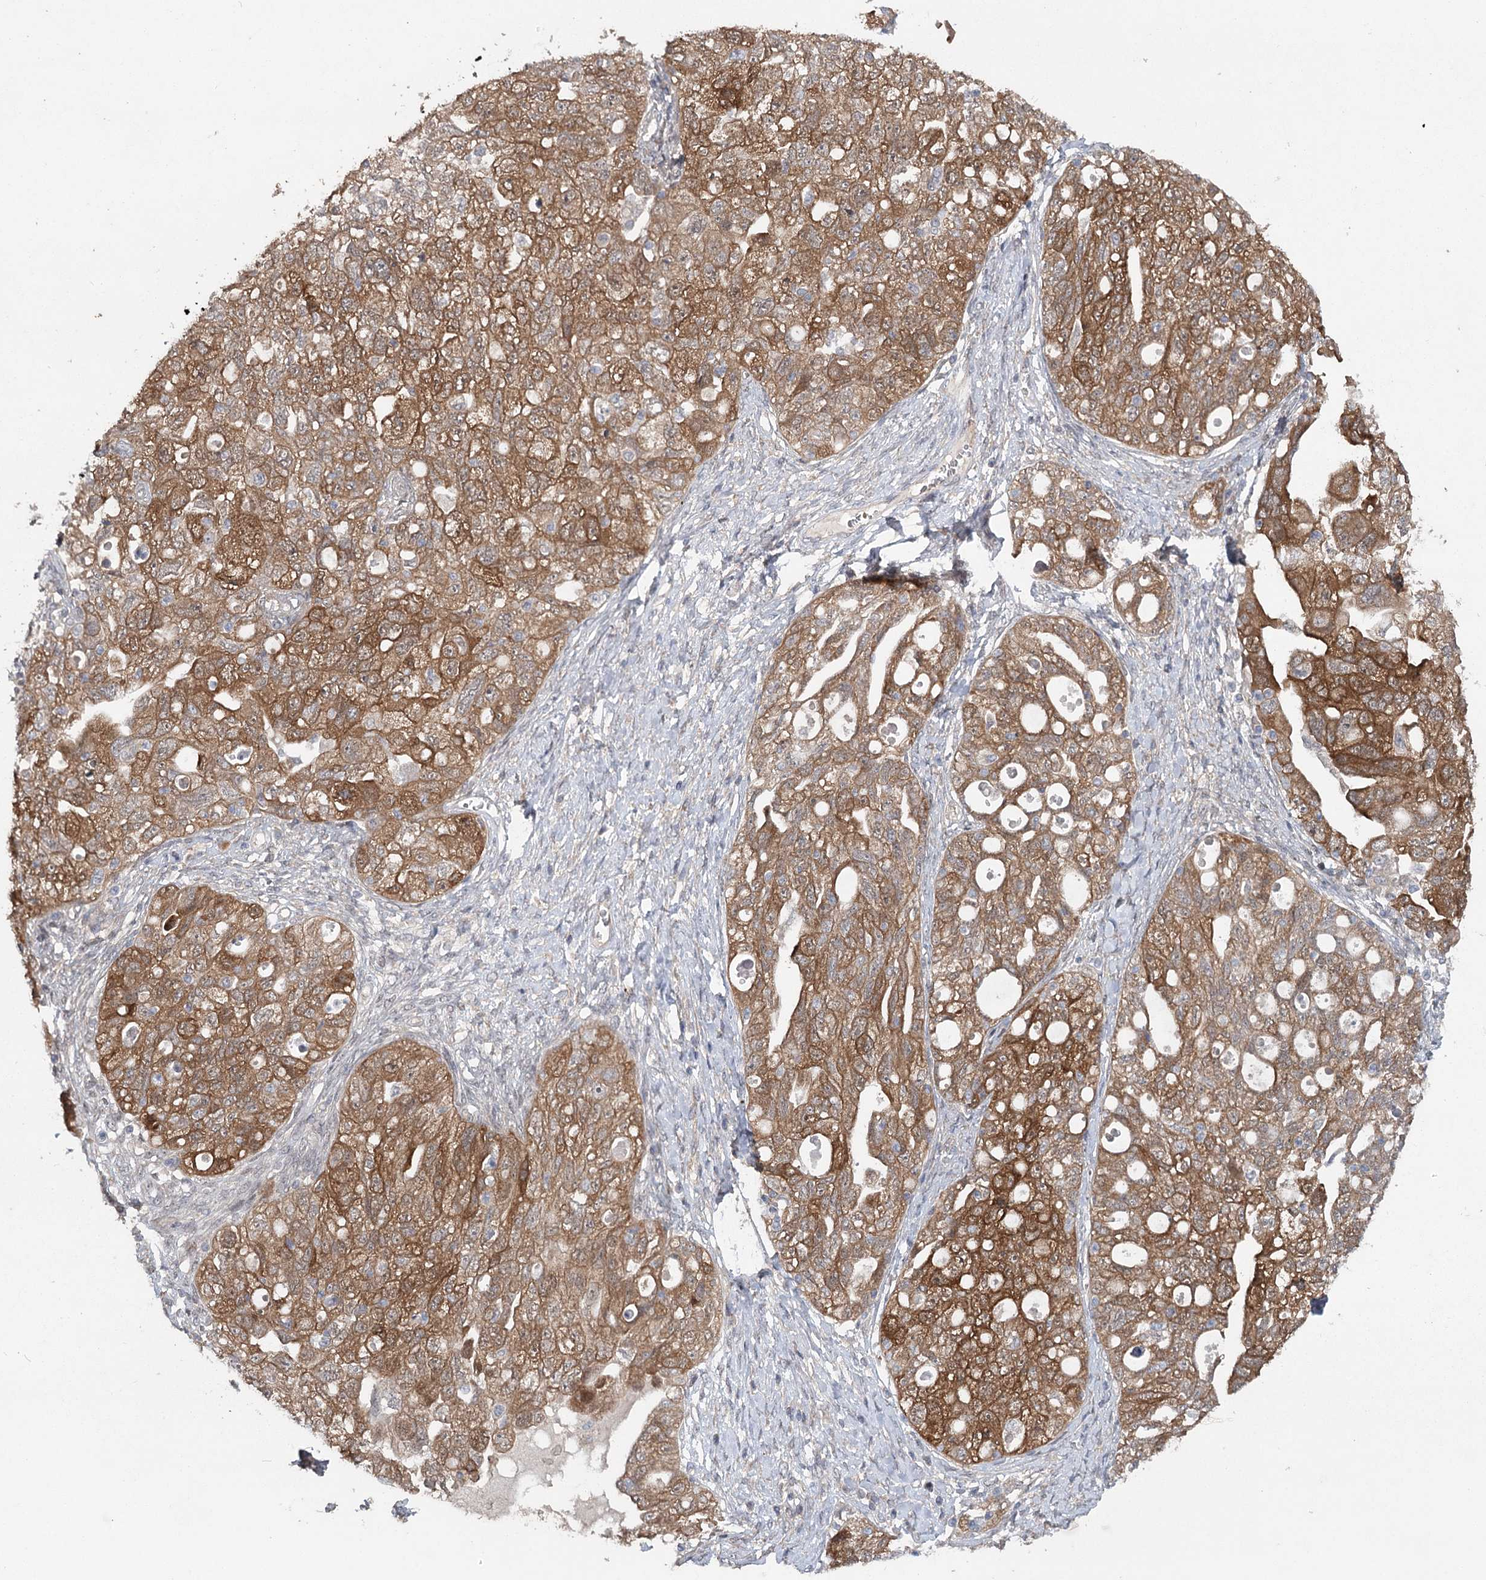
{"staining": {"intensity": "moderate", "quantity": ">75%", "location": "cytoplasmic/membranous"}, "tissue": "ovarian cancer", "cell_type": "Tumor cells", "image_type": "cancer", "snomed": [{"axis": "morphology", "description": "Carcinoma, NOS"}, {"axis": "morphology", "description": "Cystadenocarcinoma, serous, NOS"}, {"axis": "topography", "description": "Ovary"}], "caption": "Human ovarian cancer (carcinoma) stained with a protein marker shows moderate staining in tumor cells.", "gene": "MAP3K13", "patient": {"sex": "female", "age": 69}}